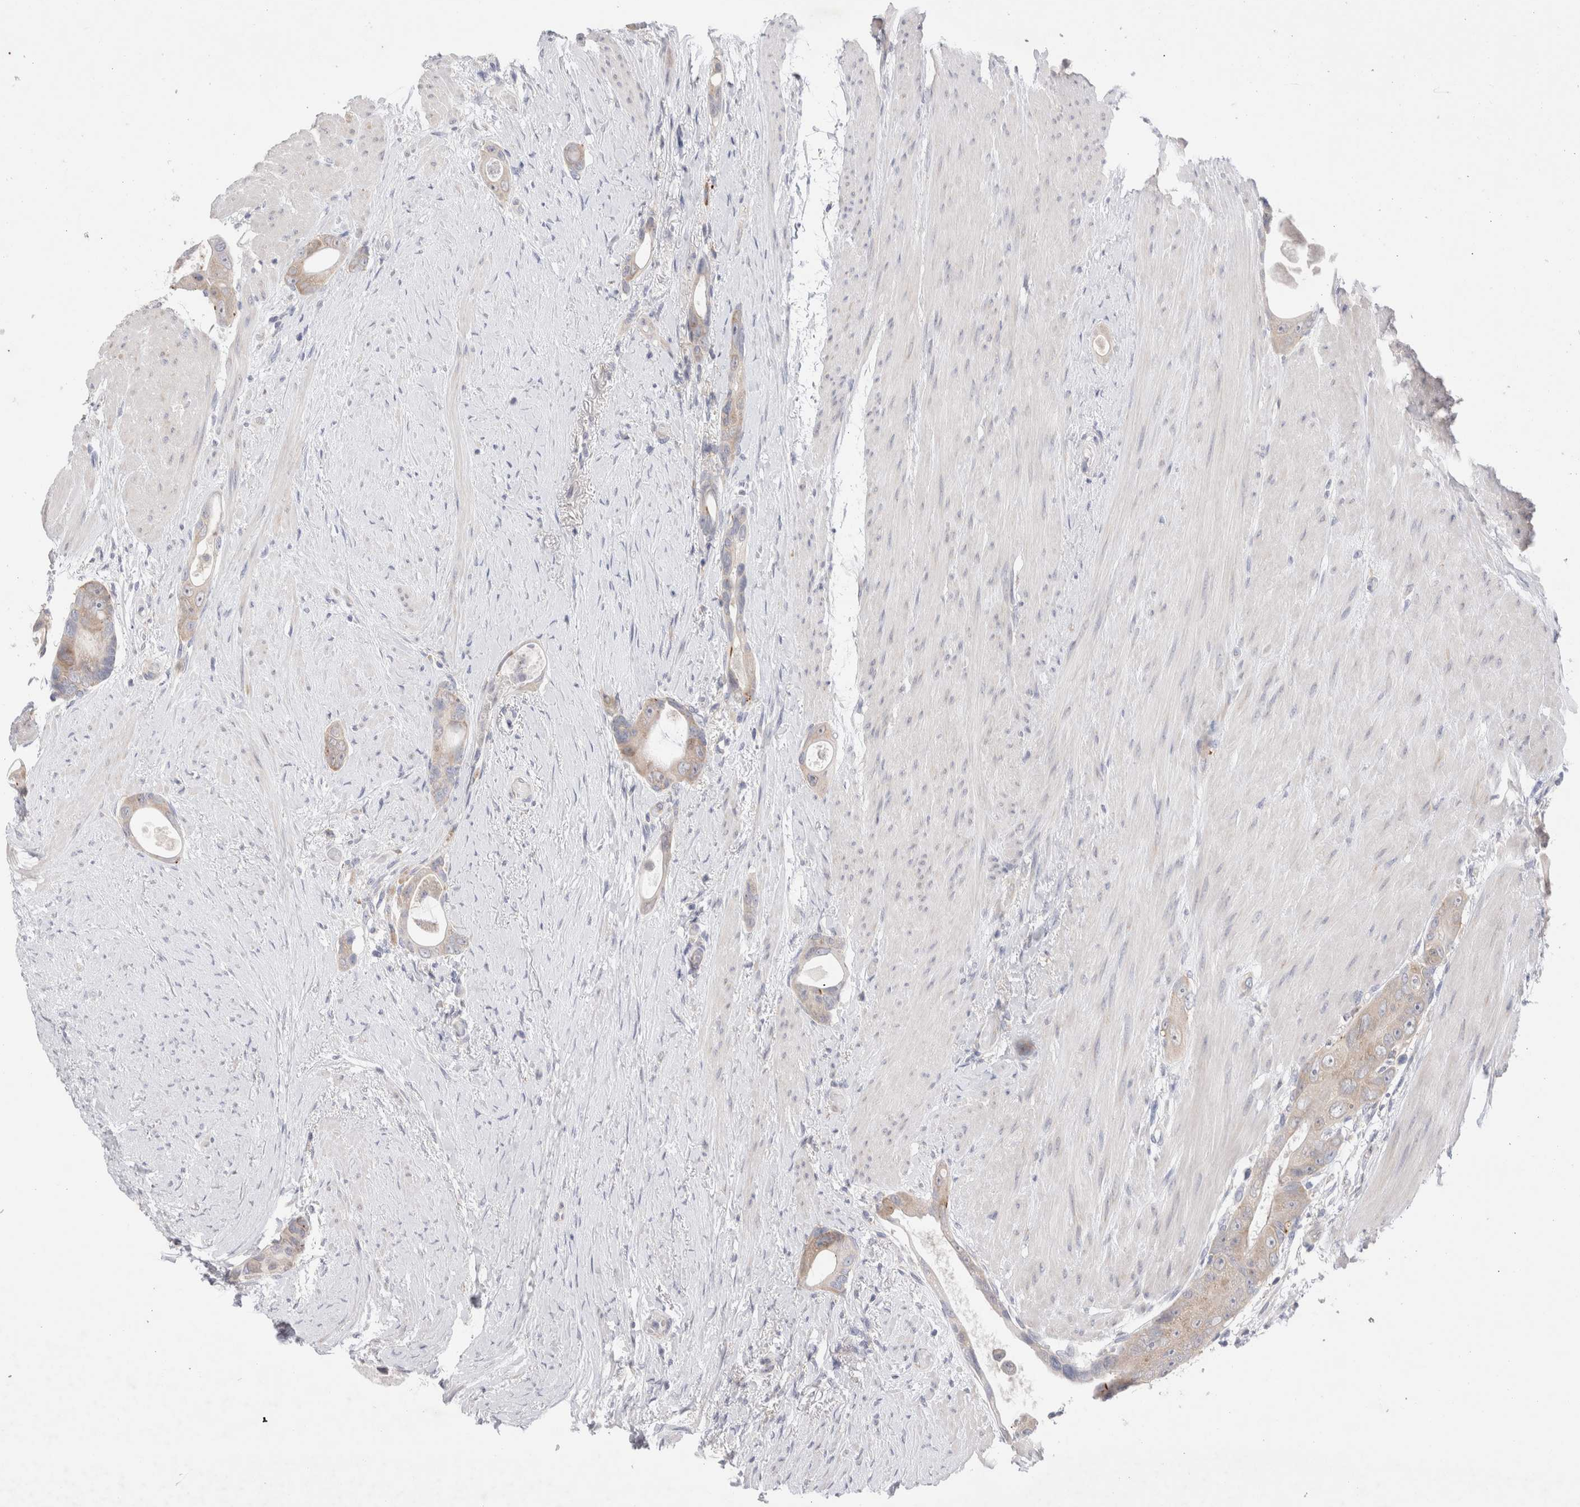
{"staining": {"intensity": "weak", "quantity": "<25%", "location": "cytoplasmic/membranous"}, "tissue": "colorectal cancer", "cell_type": "Tumor cells", "image_type": "cancer", "snomed": [{"axis": "morphology", "description": "Adenocarcinoma, NOS"}, {"axis": "topography", "description": "Rectum"}], "caption": "A photomicrograph of colorectal cancer stained for a protein demonstrates no brown staining in tumor cells.", "gene": "ZNF23", "patient": {"sex": "male", "age": 51}}